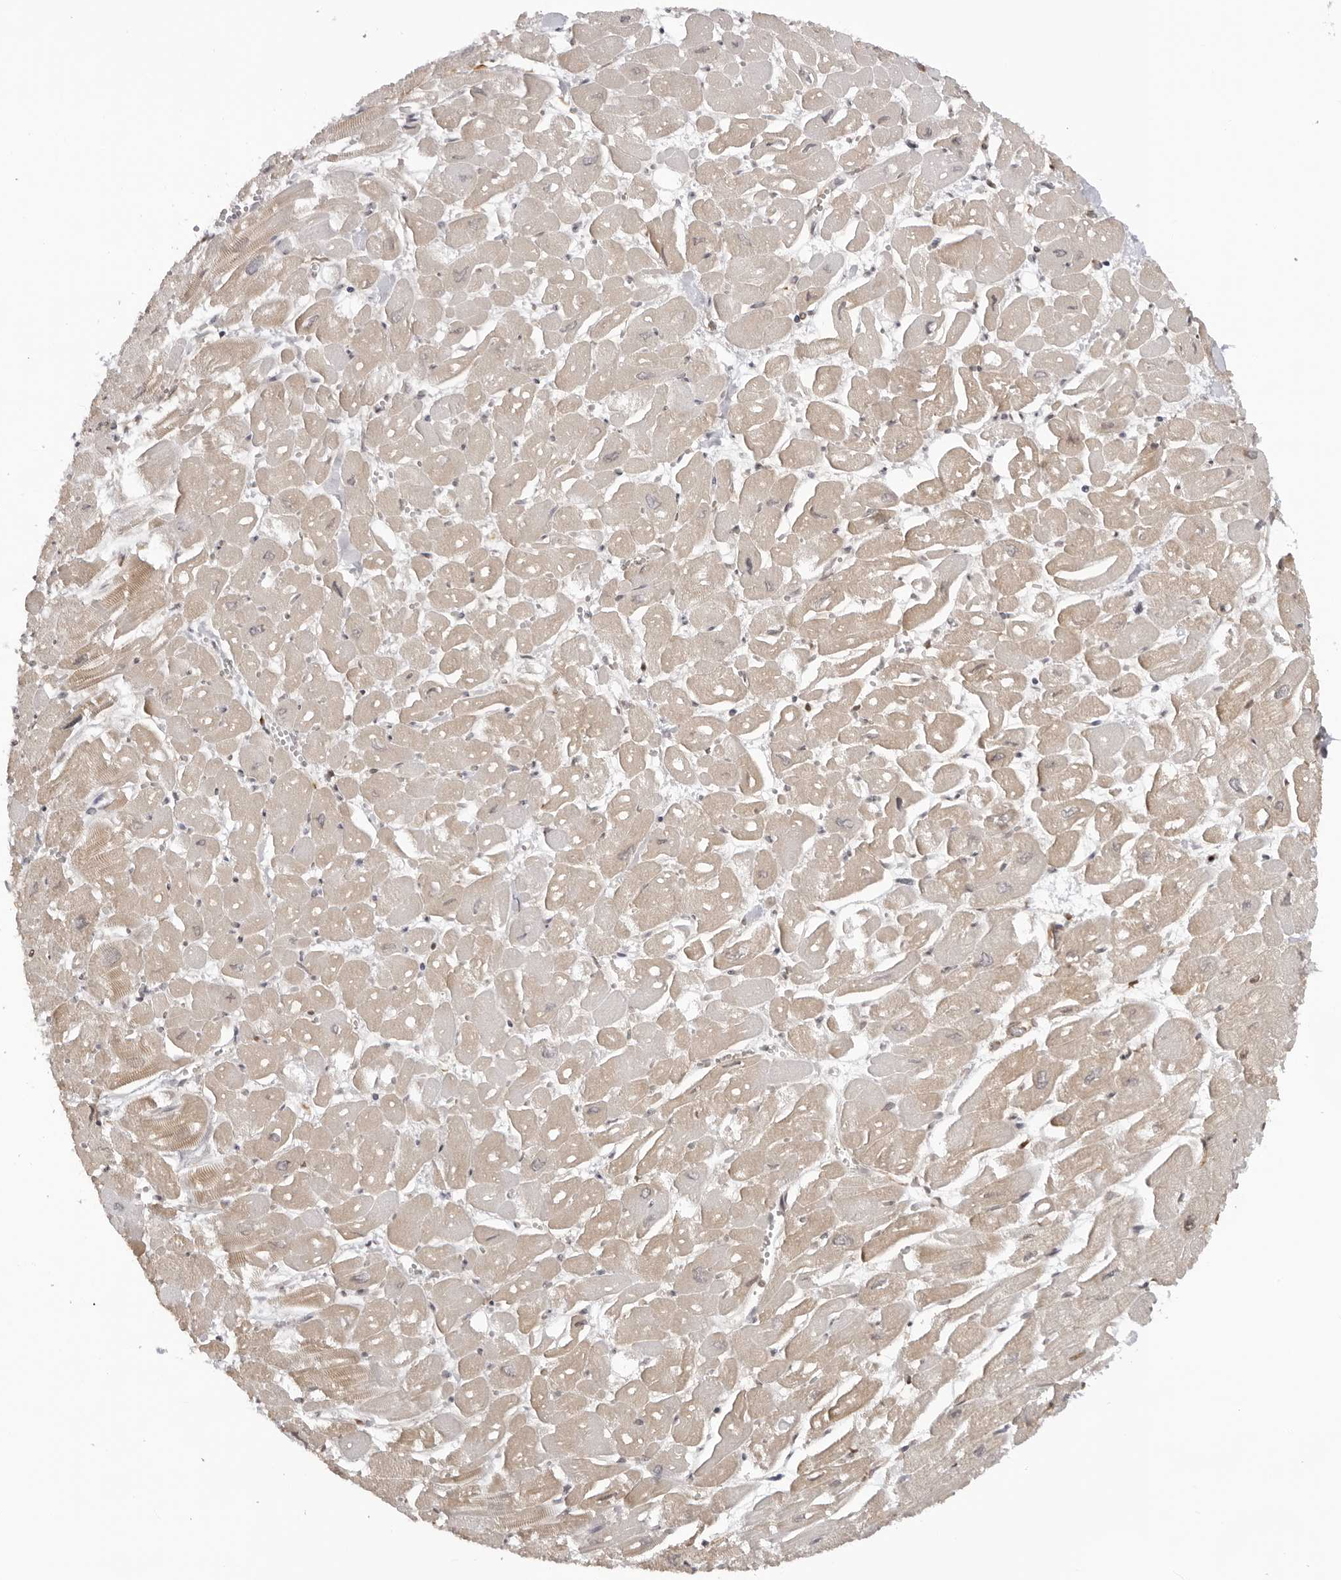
{"staining": {"intensity": "weak", "quantity": "<25%", "location": "cytoplasmic/membranous"}, "tissue": "heart muscle", "cell_type": "Cardiomyocytes", "image_type": "normal", "snomed": [{"axis": "morphology", "description": "Normal tissue, NOS"}, {"axis": "topography", "description": "Heart"}], "caption": "IHC photomicrograph of normal heart muscle: heart muscle stained with DAB (3,3'-diaminobenzidine) exhibits no significant protein expression in cardiomyocytes.", "gene": "DYNLT5", "patient": {"sex": "male", "age": 54}}